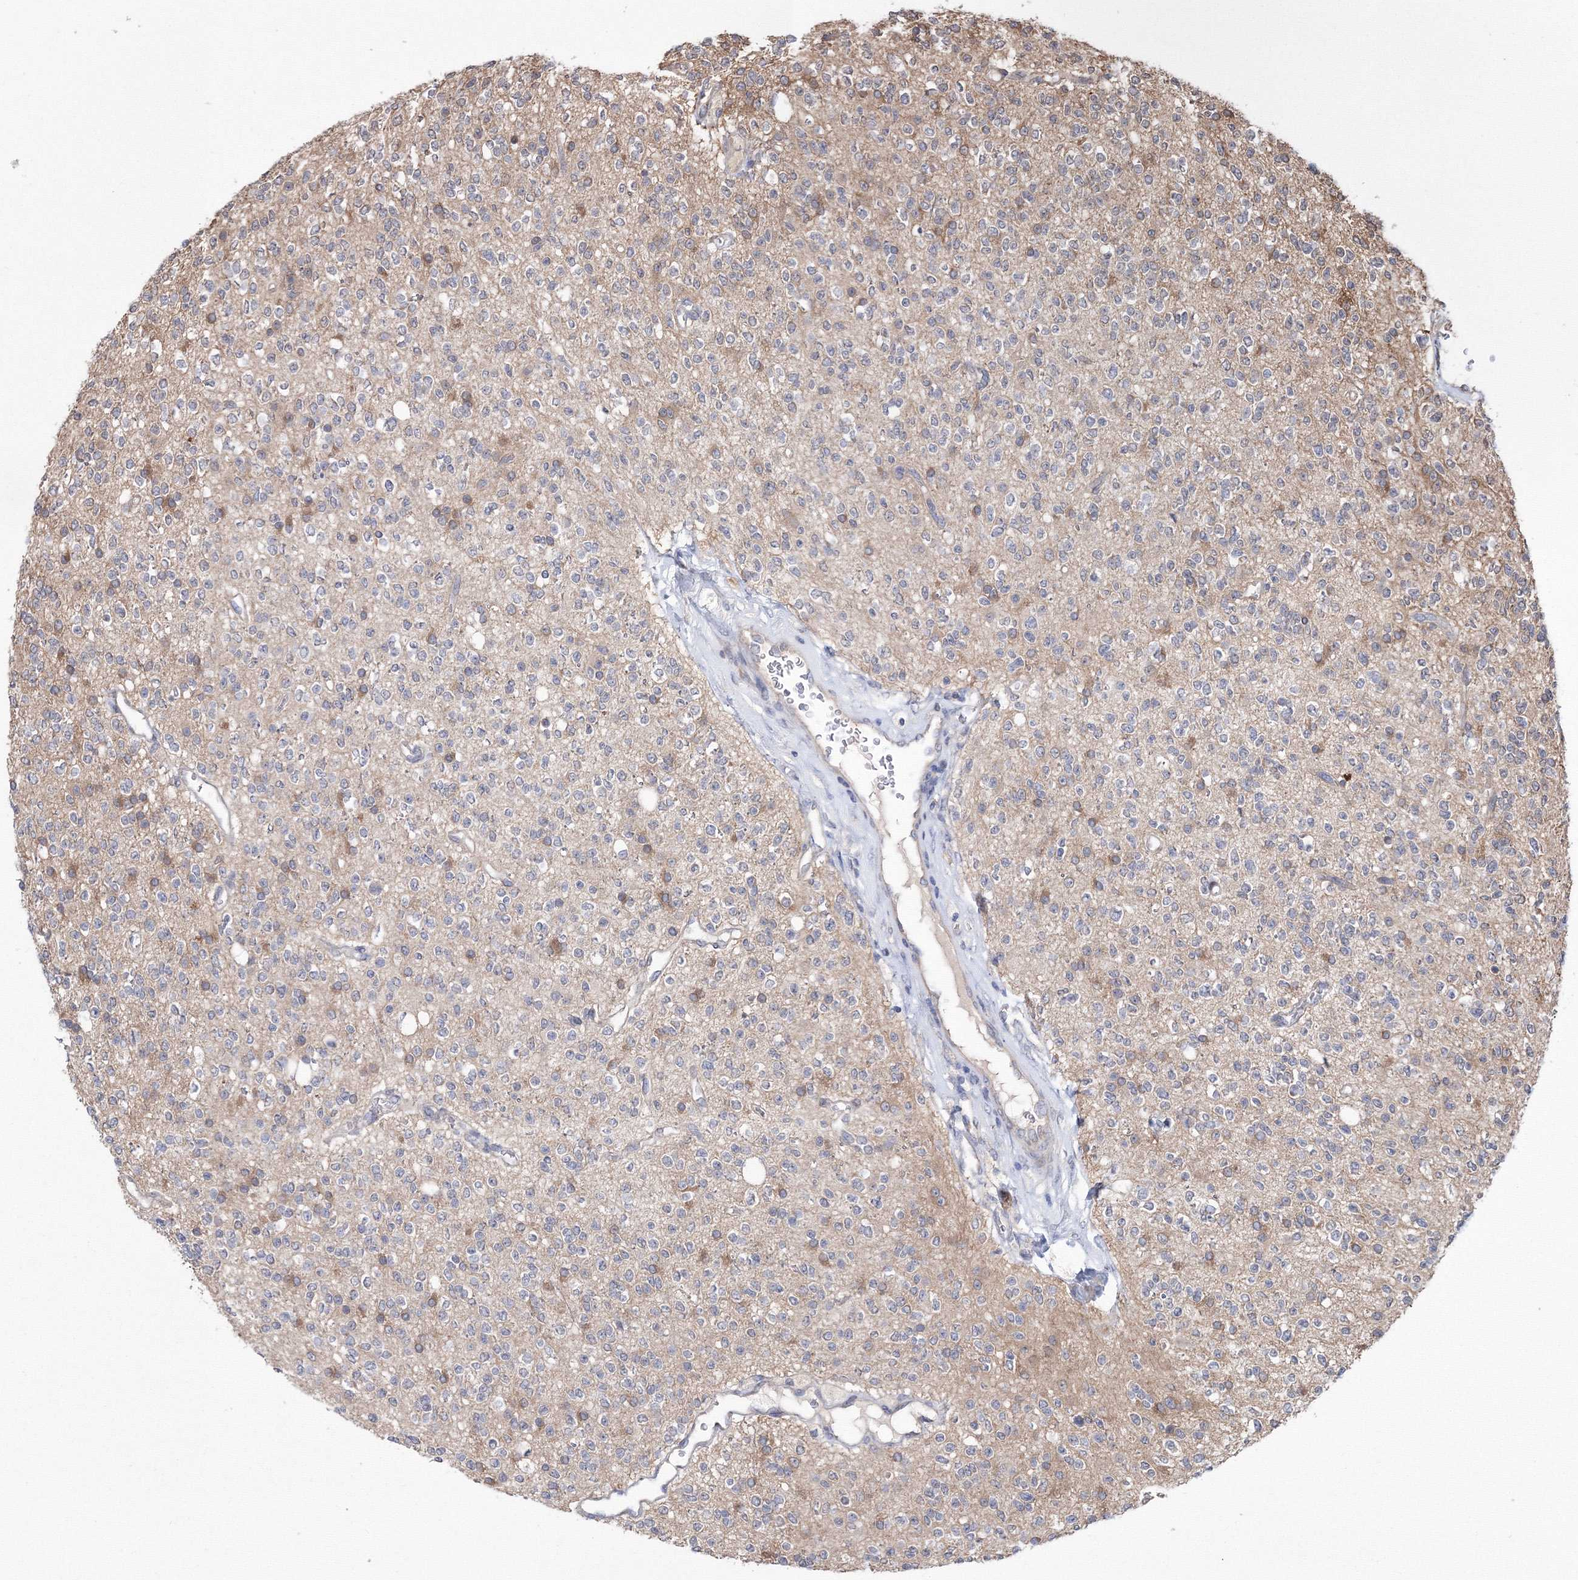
{"staining": {"intensity": "weak", "quantity": "<25%", "location": "cytoplasmic/membranous"}, "tissue": "glioma", "cell_type": "Tumor cells", "image_type": "cancer", "snomed": [{"axis": "morphology", "description": "Glioma, malignant, High grade"}, {"axis": "topography", "description": "Brain"}], "caption": "Protein analysis of high-grade glioma (malignant) shows no significant positivity in tumor cells.", "gene": "RANBP3L", "patient": {"sex": "male", "age": 34}}